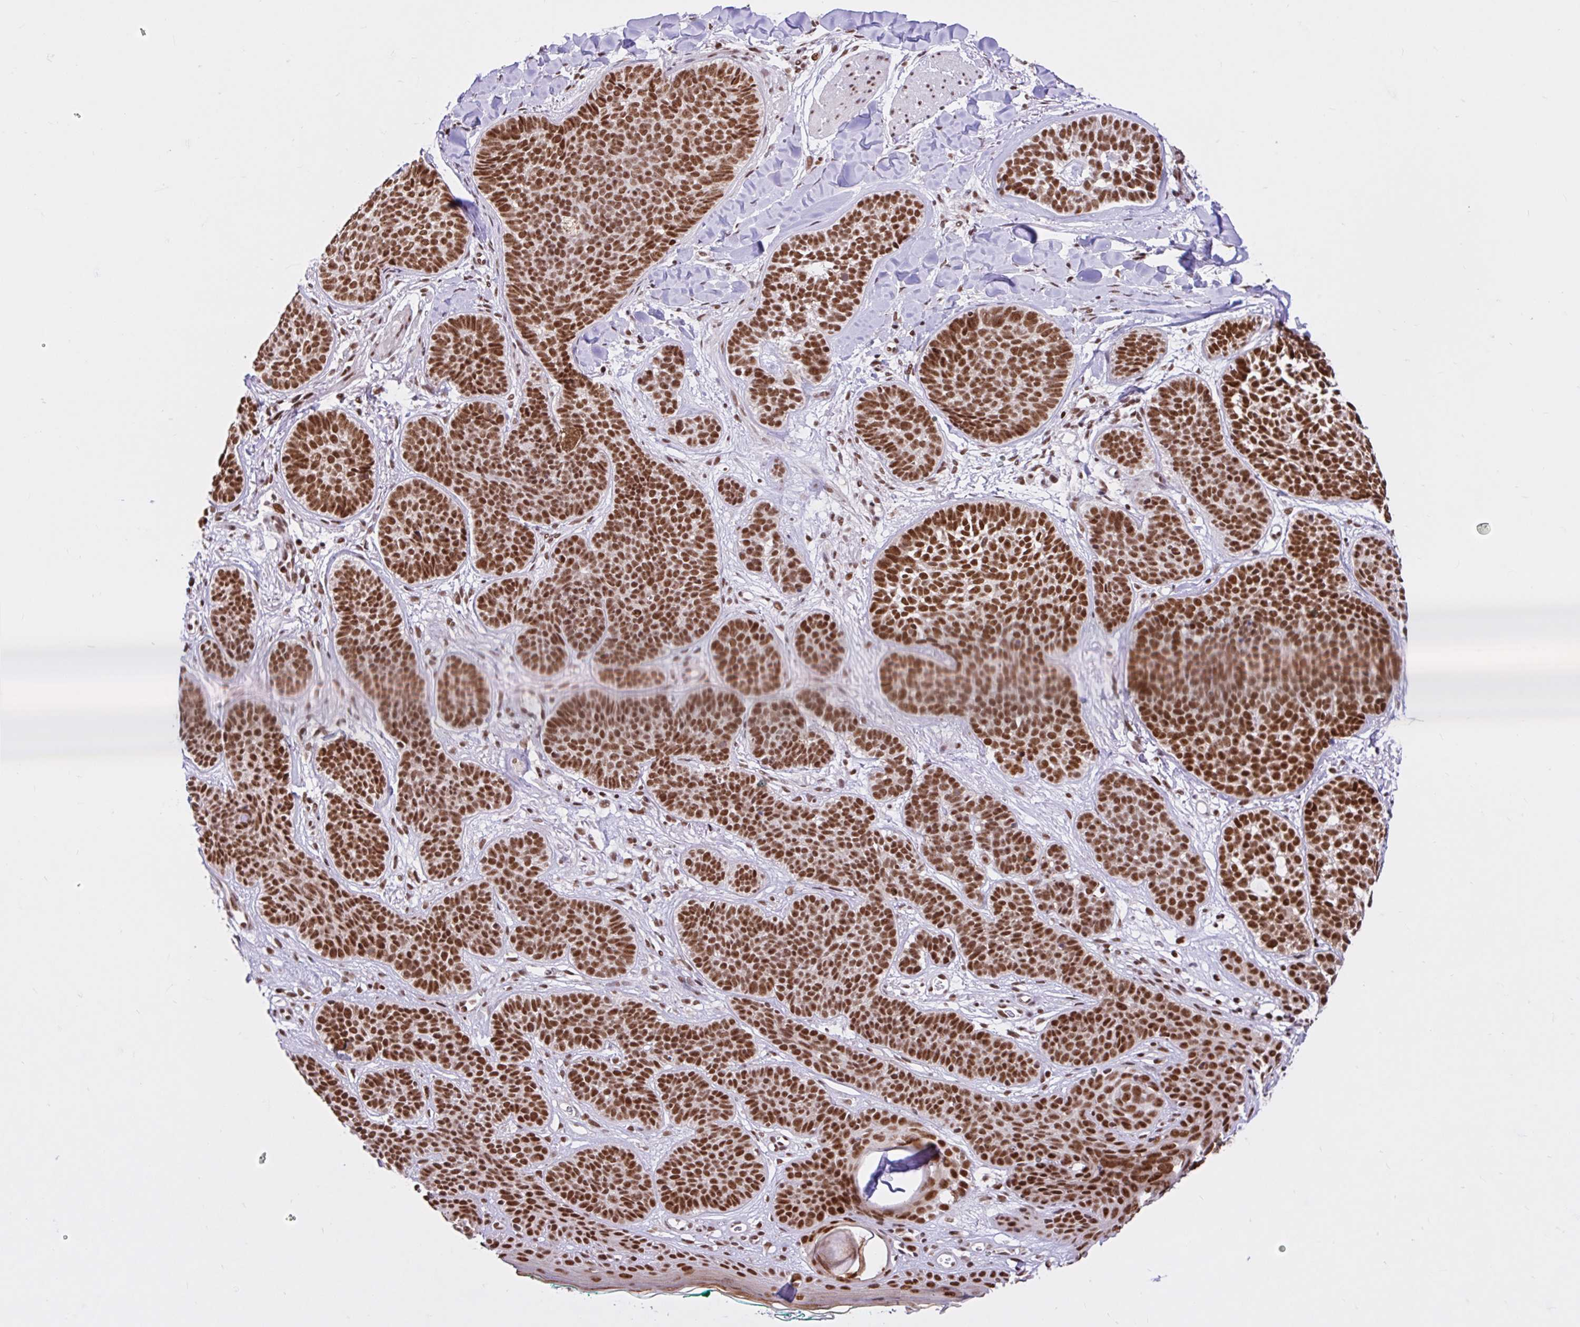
{"staining": {"intensity": "strong", "quantity": ">75%", "location": "nuclear"}, "tissue": "skin cancer", "cell_type": "Tumor cells", "image_type": "cancer", "snomed": [{"axis": "morphology", "description": "Basal cell carcinoma"}, {"axis": "topography", "description": "Skin"}, {"axis": "topography", "description": "Skin of neck"}, {"axis": "topography", "description": "Skin of shoulder"}, {"axis": "topography", "description": "Skin of back"}], "caption": "Strong nuclear protein expression is present in approximately >75% of tumor cells in basal cell carcinoma (skin).", "gene": "CCDC12", "patient": {"sex": "male", "age": 80}}